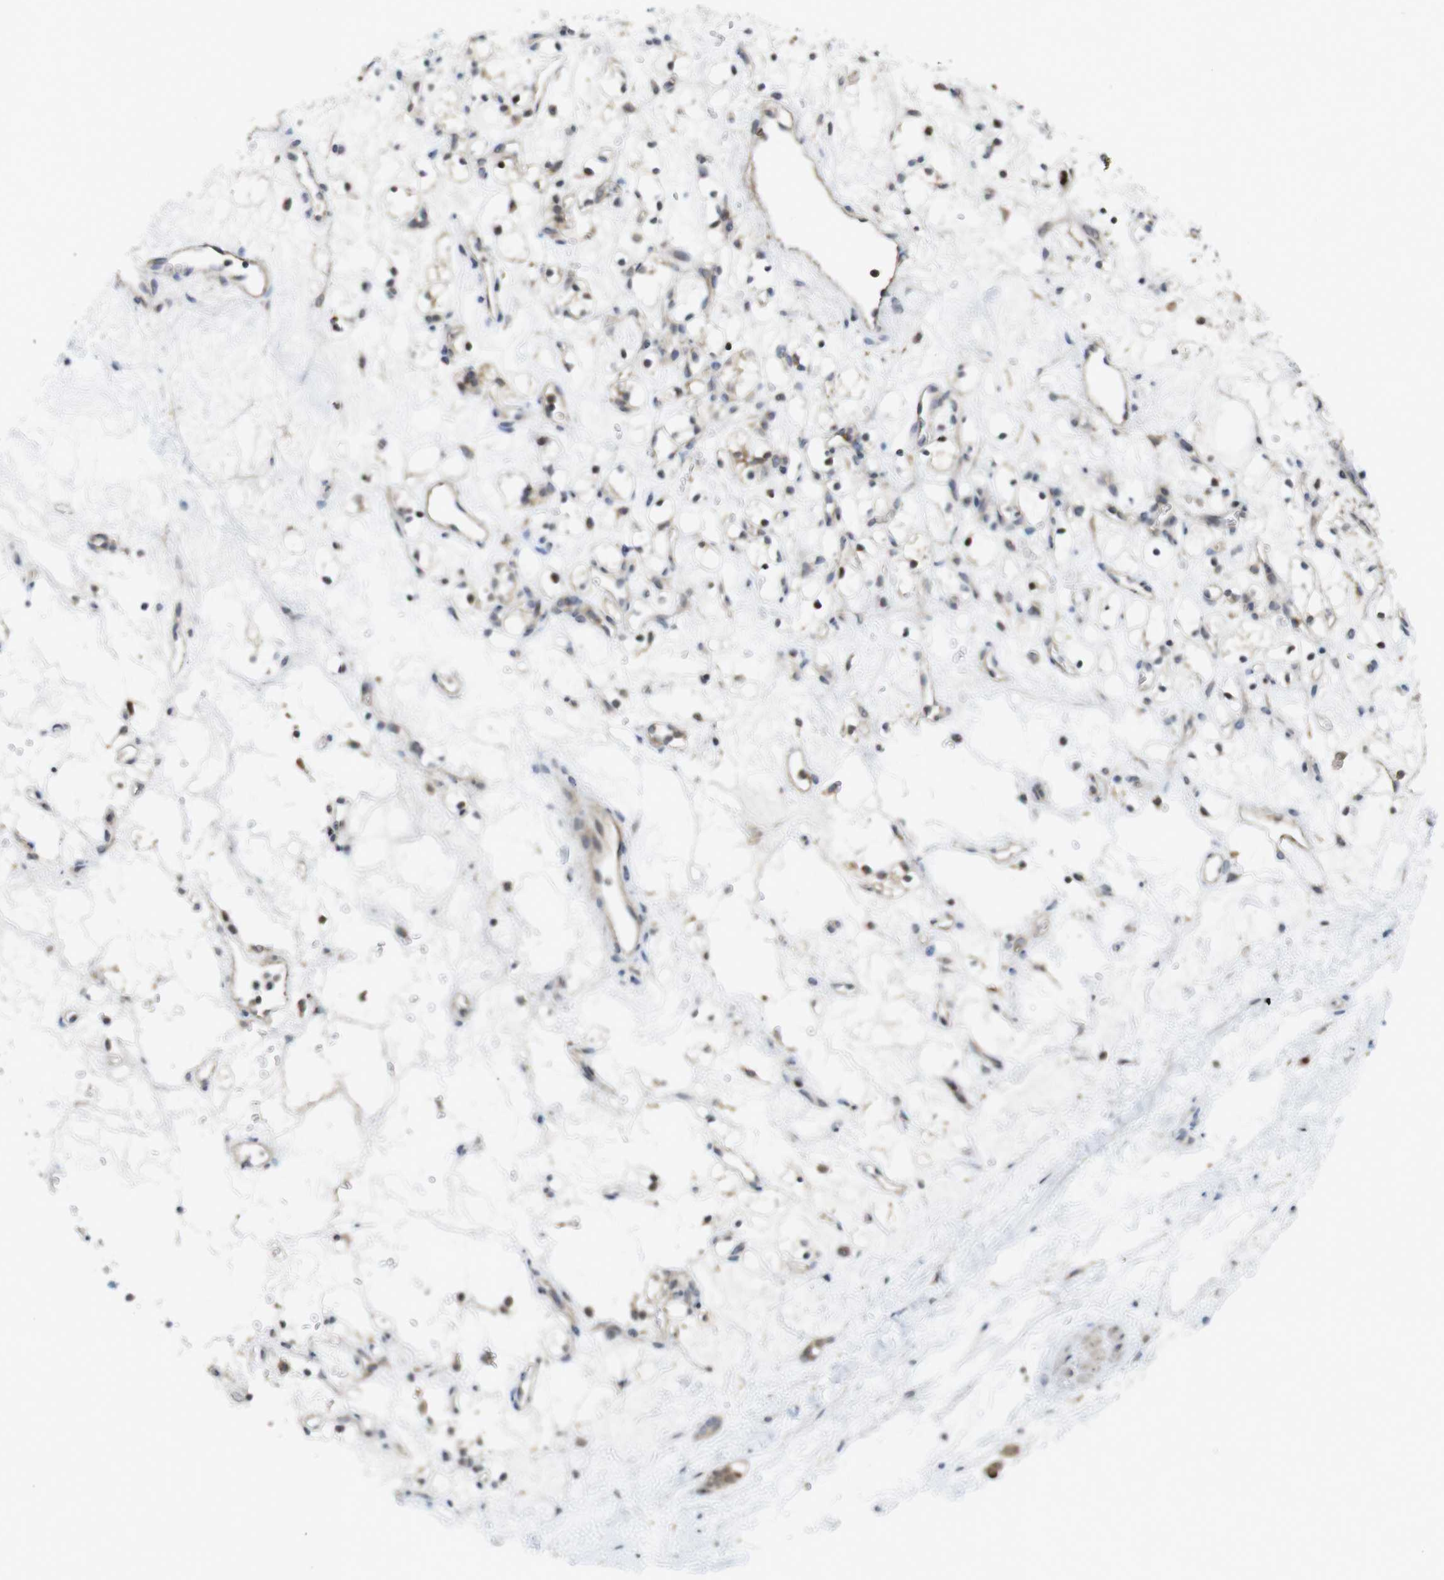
{"staining": {"intensity": "negative", "quantity": "none", "location": "none"}, "tissue": "renal cancer", "cell_type": "Tumor cells", "image_type": "cancer", "snomed": [{"axis": "morphology", "description": "Adenocarcinoma, NOS"}, {"axis": "topography", "description": "Kidney"}], "caption": "Human renal cancer (adenocarcinoma) stained for a protein using immunohistochemistry (IHC) displays no expression in tumor cells.", "gene": "RCC1", "patient": {"sex": "female", "age": 60}}